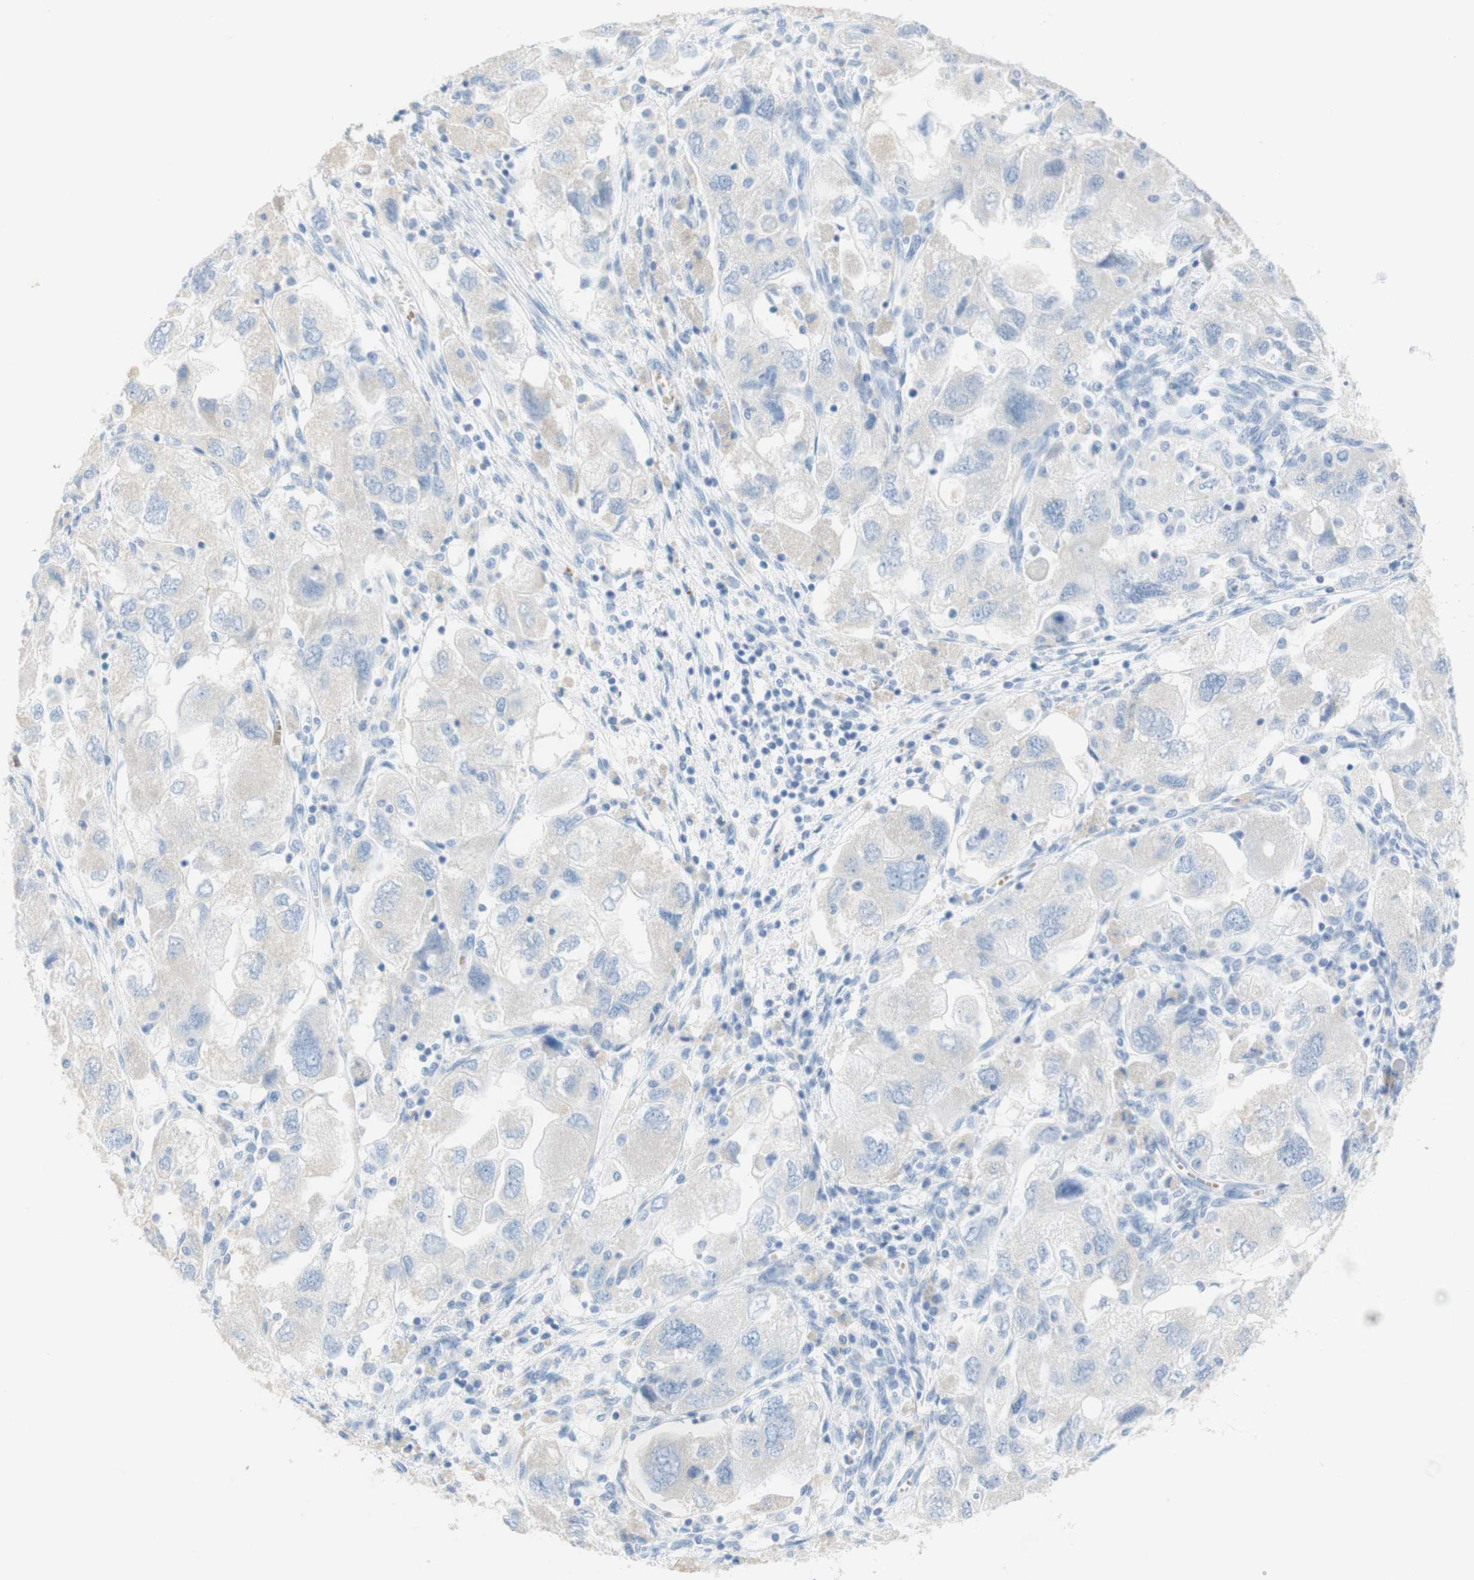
{"staining": {"intensity": "negative", "quantity": "none", "location": "none"}, "tissue": "ovarian cancer", "cell_type": "Tumor cells", "image_type": "cancer", "snomed": [{"axis": "morphology", "description": "Carcinoma, NOS"}, {"axis": "morphology", "description": "Cystadenocarcinoma, serous, NOS"}, {"axis": "topography", "description": "Ovary"}], "caption": "The photomicrograph displays no staining of tumor cells in ovarian carcinoma.", "gene": "CEACAM1", "patient": {"sex": "female", "age": 69}}